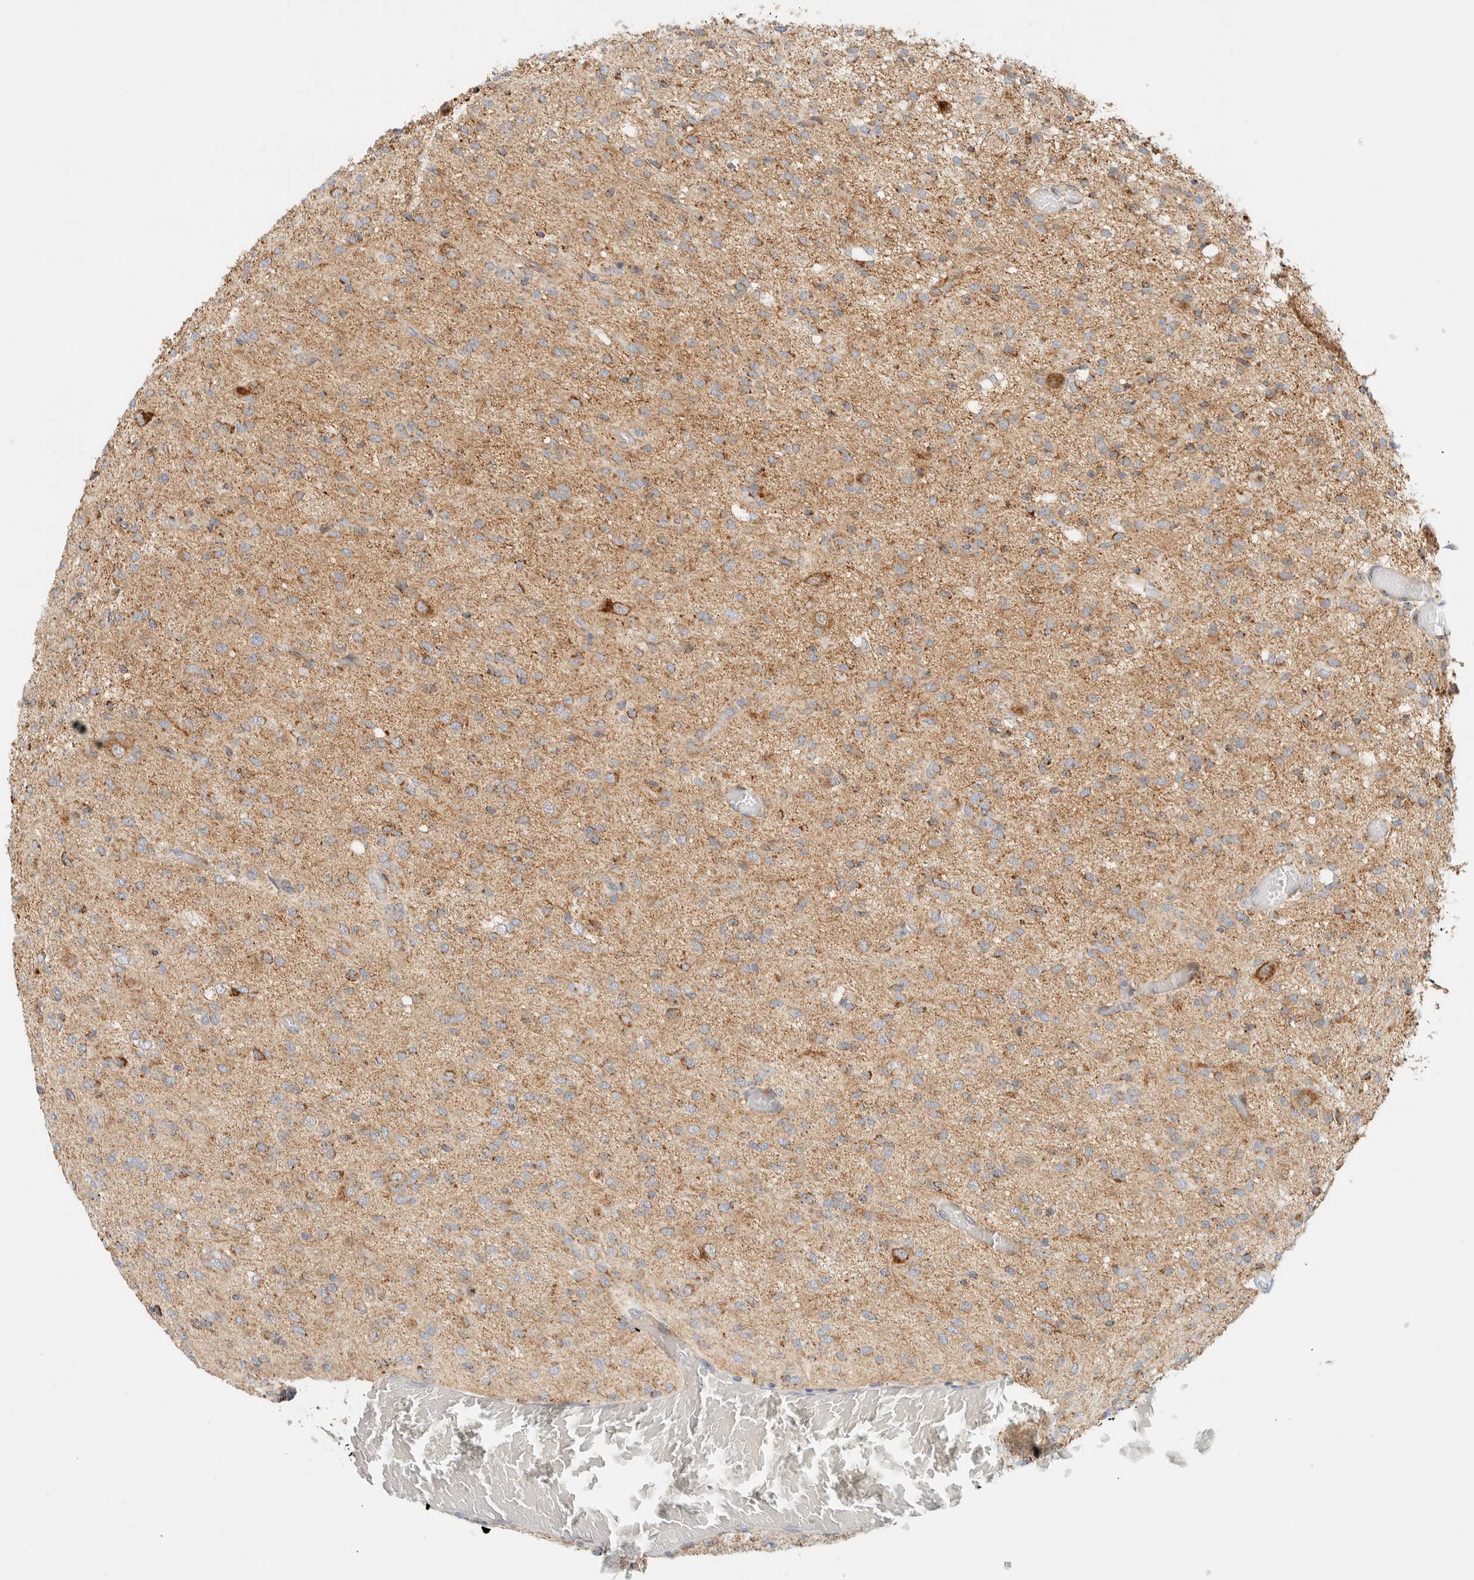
{"staining": {"intensity": "moderate", "quantity": ">75%", "location": "cytoplasmic/membranous"}, "tissue": "glioma", "cell_type": "Tumor cells", "image_type": "cancer", "snomed": [{"axis": "morphology", "description": "Glioma, malignant, High grade"}, {"axis": "topography", "description": "Brain"}], "caption": "Immunohistochemistry of high-grade glioma (malignant) demonstrates medium levels of moderate cytoplasmic/membranous staining in about >75% of tumor cells.", "gene": "KIFAP3", "patient": {"sex": "female", "age": 59}}